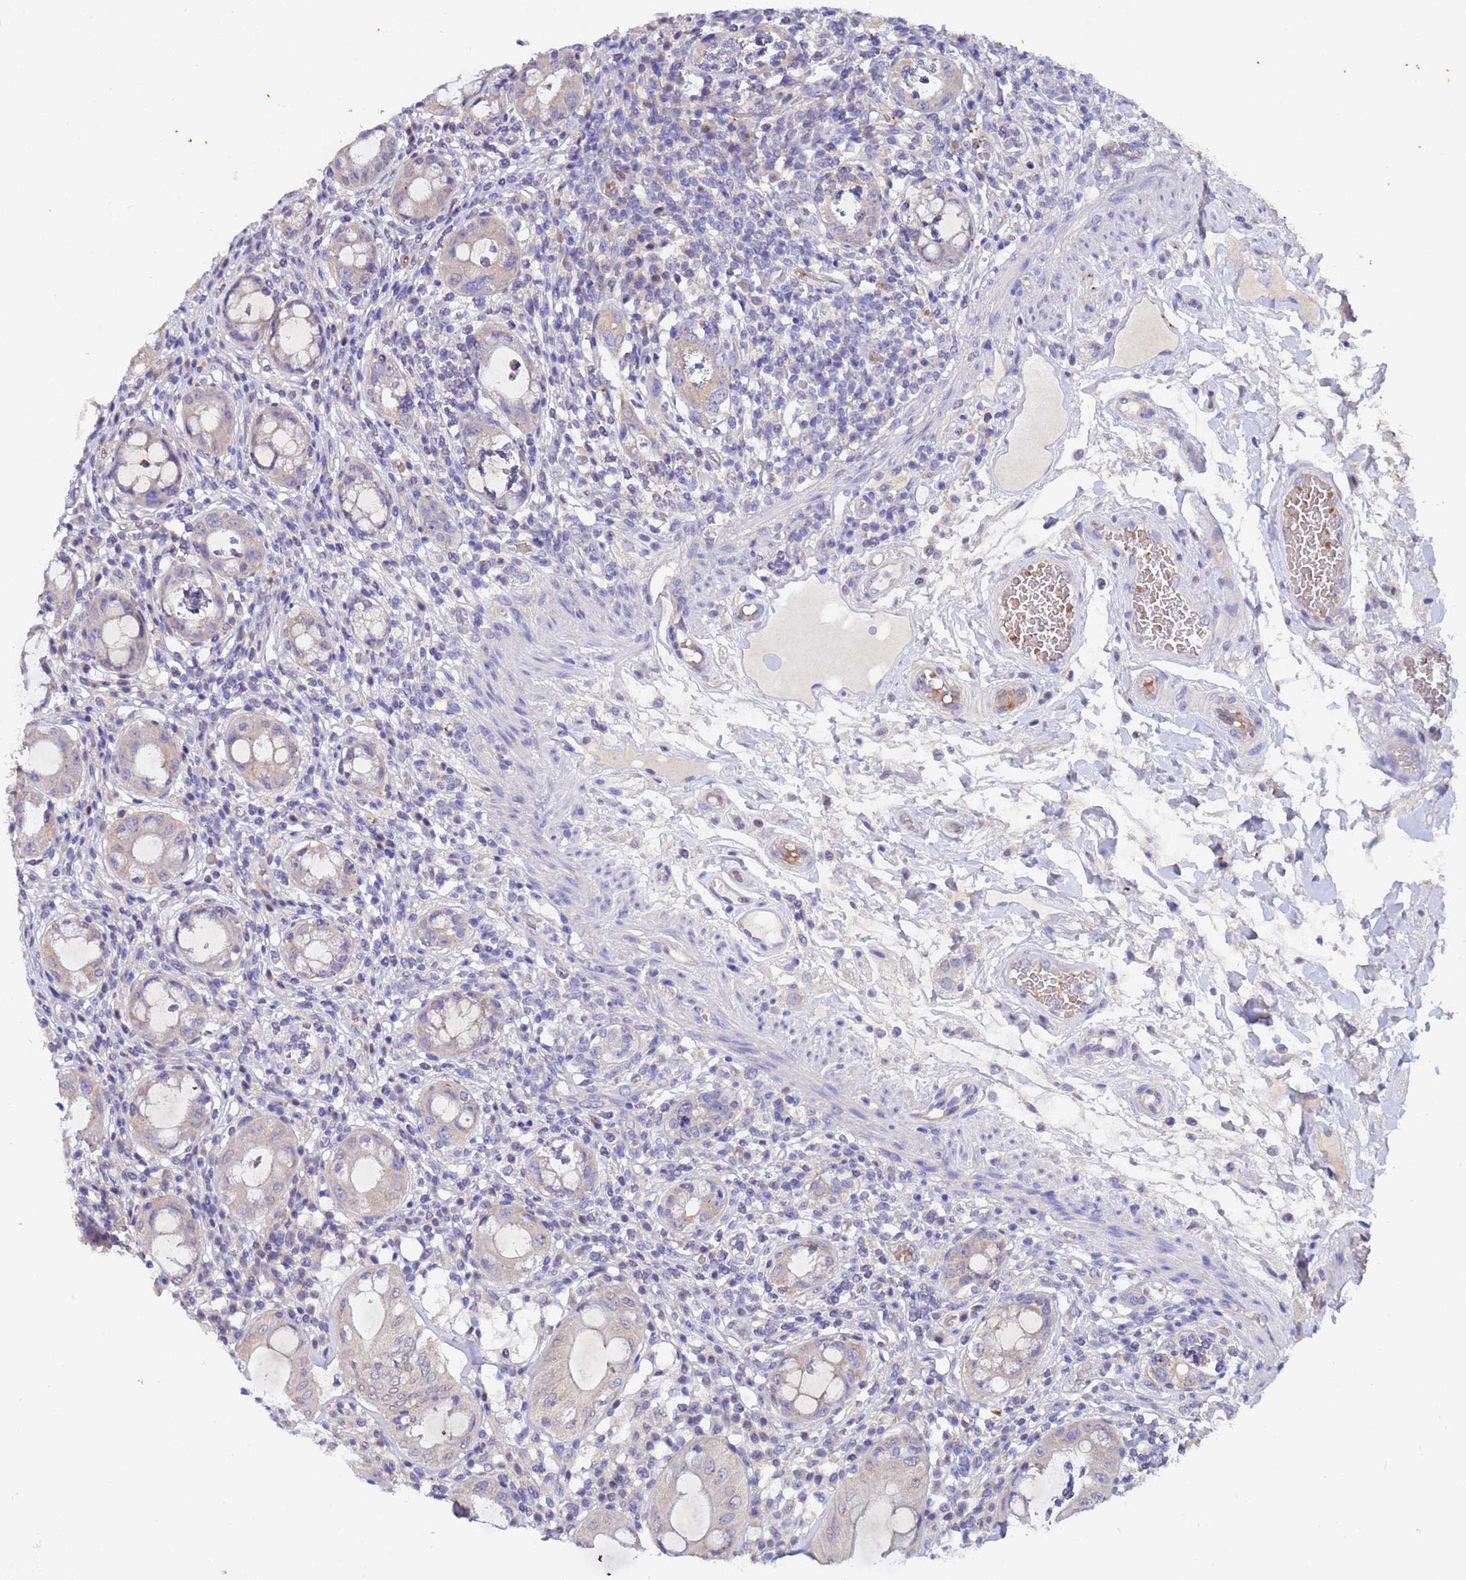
{"staining": {"intensity": "moderate", "quantity": "<25%", "location": "cytoplasmic/membranous"}, "tissue": "rectum", "cell_type": "Glandular cells", "image_type": "normal", "snomed": [{"axis": "morphology", "description": "Normal tissue, NOS"}, {"axis": "topography", "description": "Rectum"}], "caption": "Benign rectum was stained to show a protein in brown. There is low levels of moderate cytoplasmic/membranous staining in approximately <25% of glandular cells. The protein is stained brown, and the nuclei are stained in blue (DAB (3,3'-diaminobenzidine) IHC with brightfield microscopy, high magnification).", "gene": "IHO1", "patient": {"sex": "female", "age": 57}}